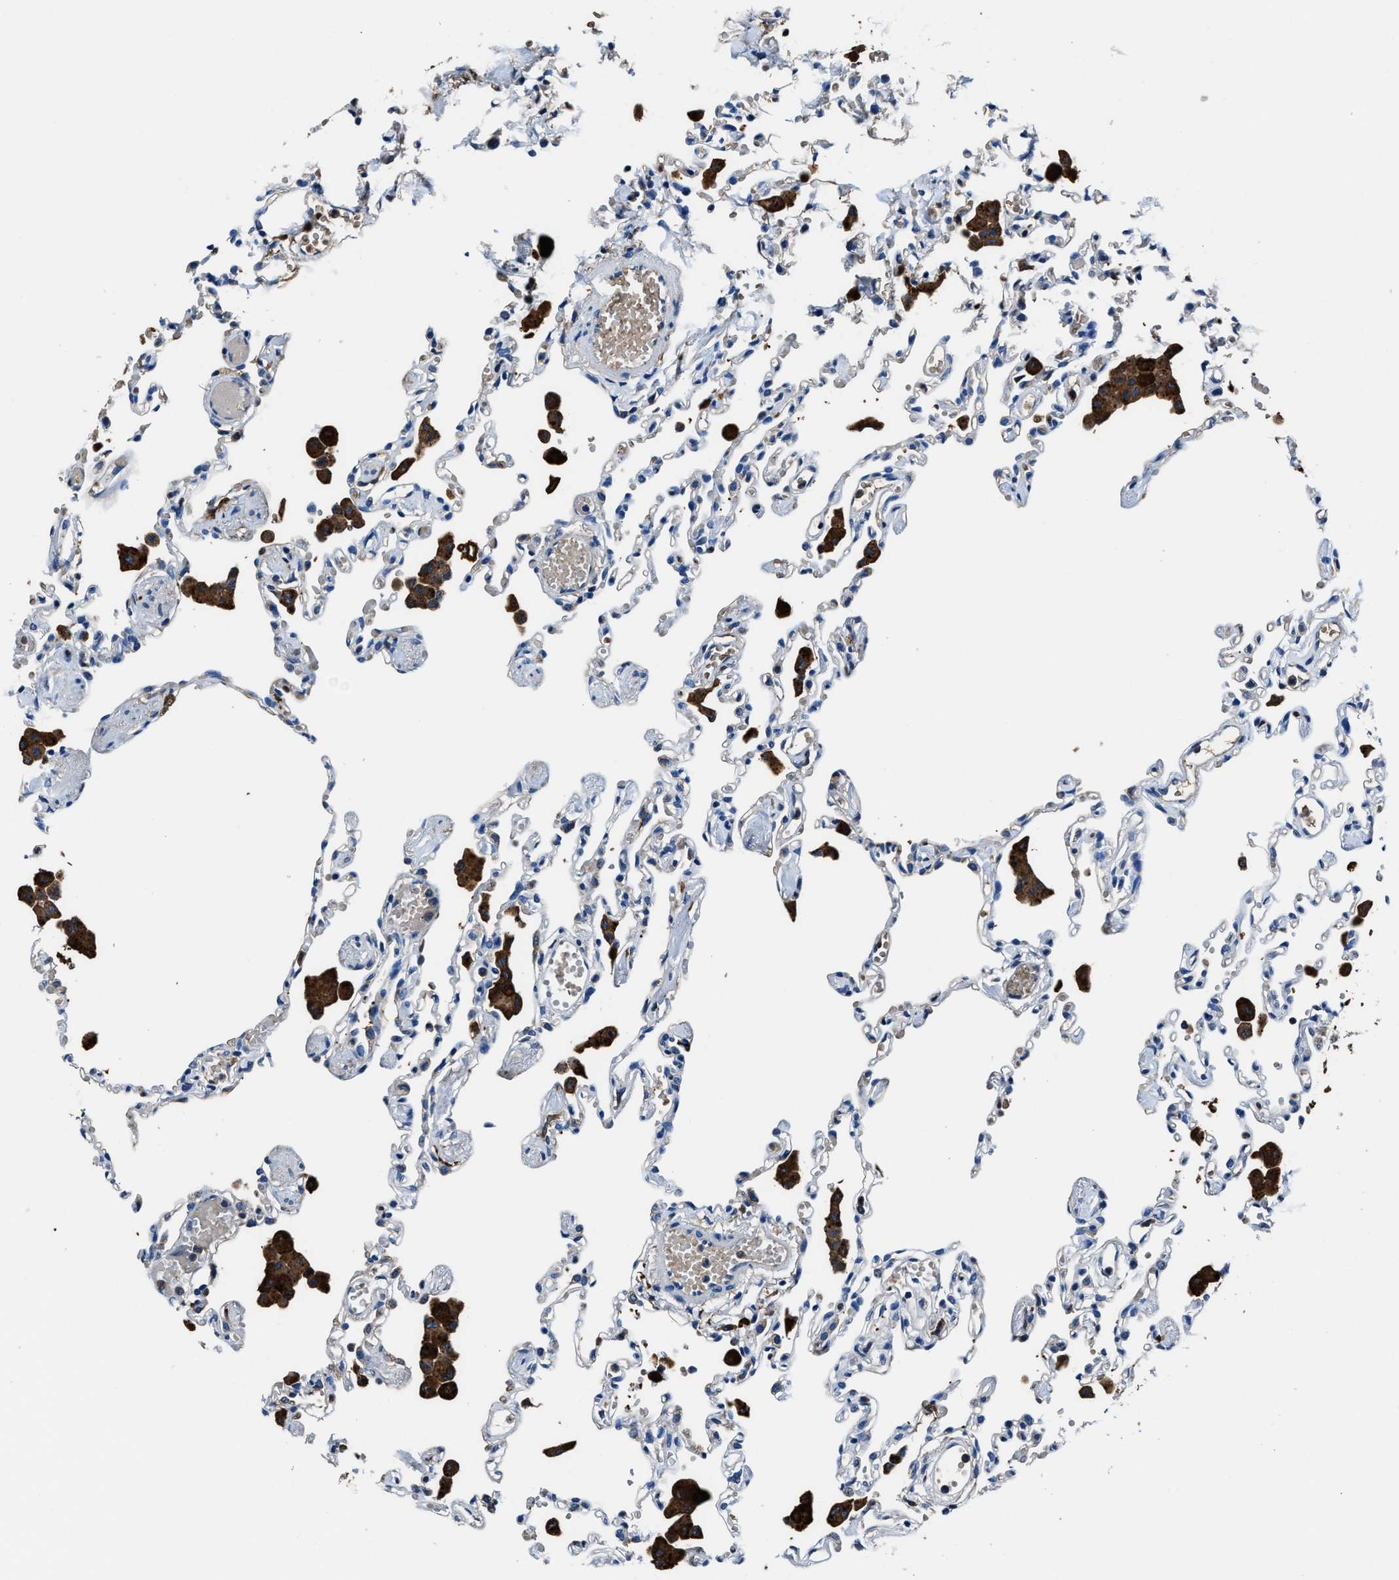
{"staining": {"intensity": "moderate", "quantity": "<25%", "location": "cytoplasmic/membranous"}, "tissue": "lung", "cell_type": "Alveolar cells", "image_type": "normal", "snomed": [{"axis": "morphology", "description": "Normal tissue, NOS"}, {"axis": "topography", "description": "Bronchus"}, {"axis": "topography", "description": "Lung"}], "caption": "DAB (3,3'-diaminobenzidine) immunohistochemical staining of normal lung shows moderate cytoplasmic/membranous protein staining in about <25% of alveolar cells.", "gene": "FTL", "patient": {"sex": "female", "age": 49}}